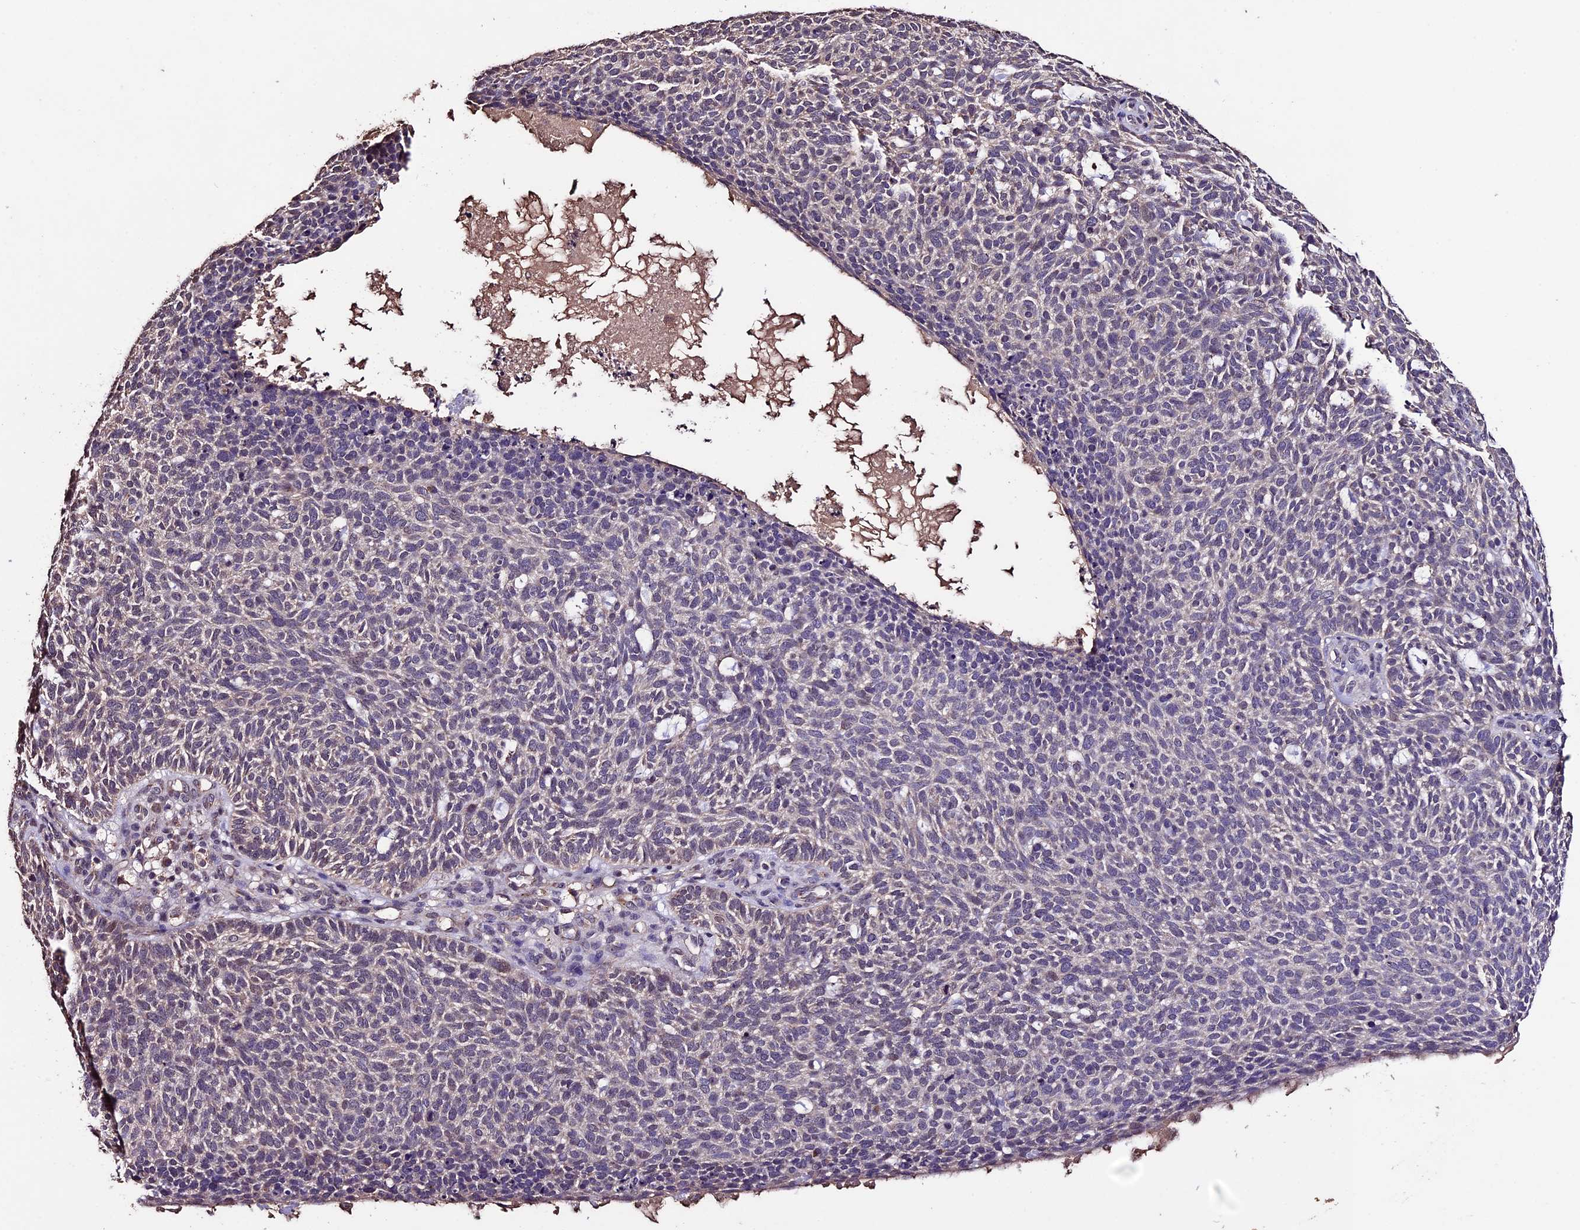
{"staining": {"intensity": "weak", "quantity": "<25%", "location": "cytoplasmic/membranous"}, "tissue": "skin cancer", "cell_type": "Tumor cells", "image_type": "cancer", "snomed": [{"axis": "morphology", "description": "Squamous cell carcinoma, NOS"}, {"axis": "topography", "description": "Skin"}], "caption": "Squamous cell carcinoma (skin) was stained to show a protein in brown. There is no significant positivity in tumor cells.", "gene": "DIS3L", "patient": {"sex": "female", "age": 90}}